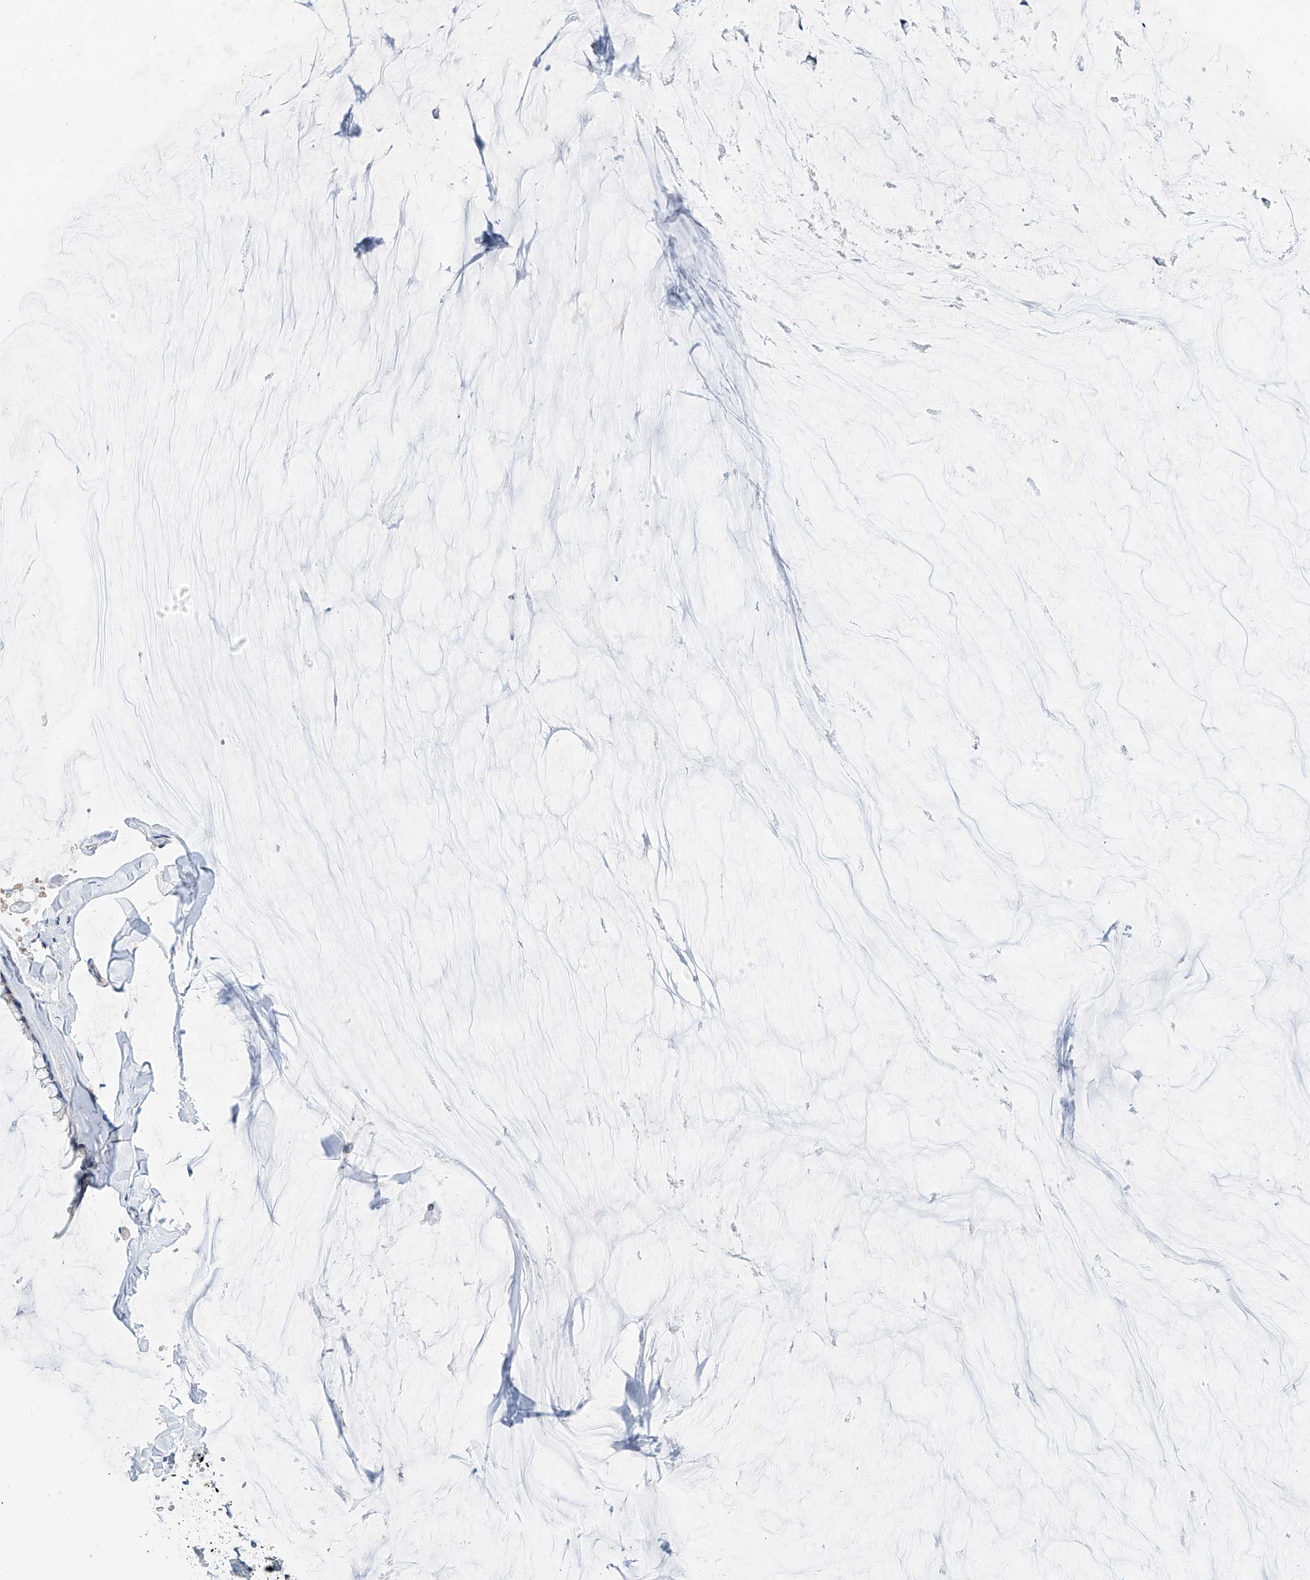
{"staining": {"intensity": "negative", "quantity": "none", "location": "none"}, "tissue": "ovarian cancer", "cell_type": "Tumor cells", "image_type": "cancer", "snomed": [{"axis": "morphology", "description": "Cystadenocarcinoma, mucinous, NOS"}, {"axis": "topography", "description": "Ovary"}], "caption": "Mucinous cystadenocarcinoma (ovarian) was stained to show a protein in brown. There is no significant expression in tumor cells.", "gene": "BPTF", "patient": {"sex": "female", "age": 39}}